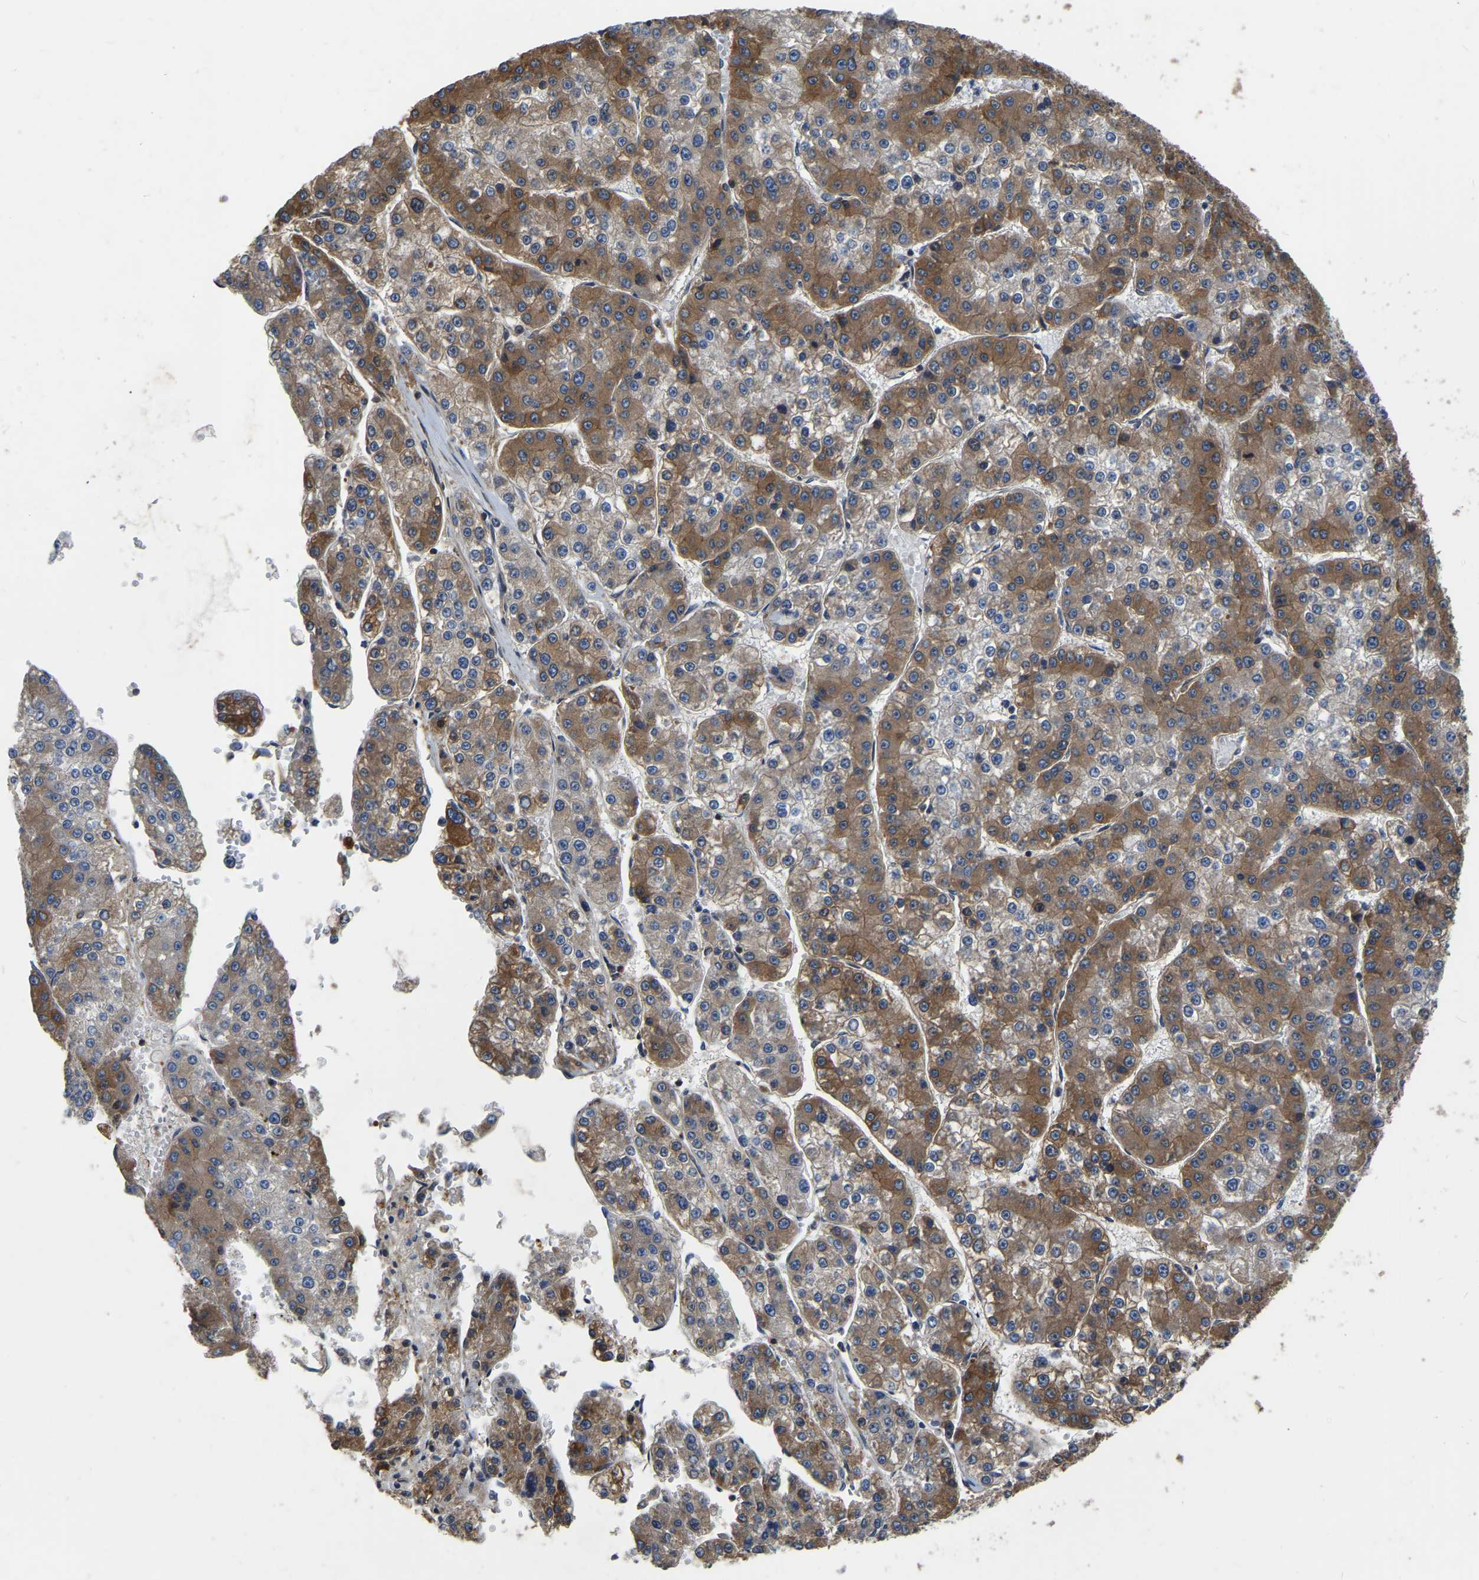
{"staining": {"intensity": "moderate", "quantity": ">75%", "location": "cytoplasmic/membranous"}, "tissue": "liver cancer", "cell_type": "Tumor cells", "image_type": "cancer", "snomed": [{"axis": "morphology", "description": "Carcinoma, Hepatocellular, NOS"}, {"axis": "topography", "description": "Liver"}], "caption": "Hepatocellular carcinoma (liver) was stained to show a protein in brown. There is medium levels of moderate cytoplasmic/membranous expression in approximately >75% of tumor cells. (Stains: DAB in brown, nuclei in blue, Microscopy: brightfield microscopy at high magnification).", "gene": "GARS1", "patient": {"sex": "female", "age": 73}}